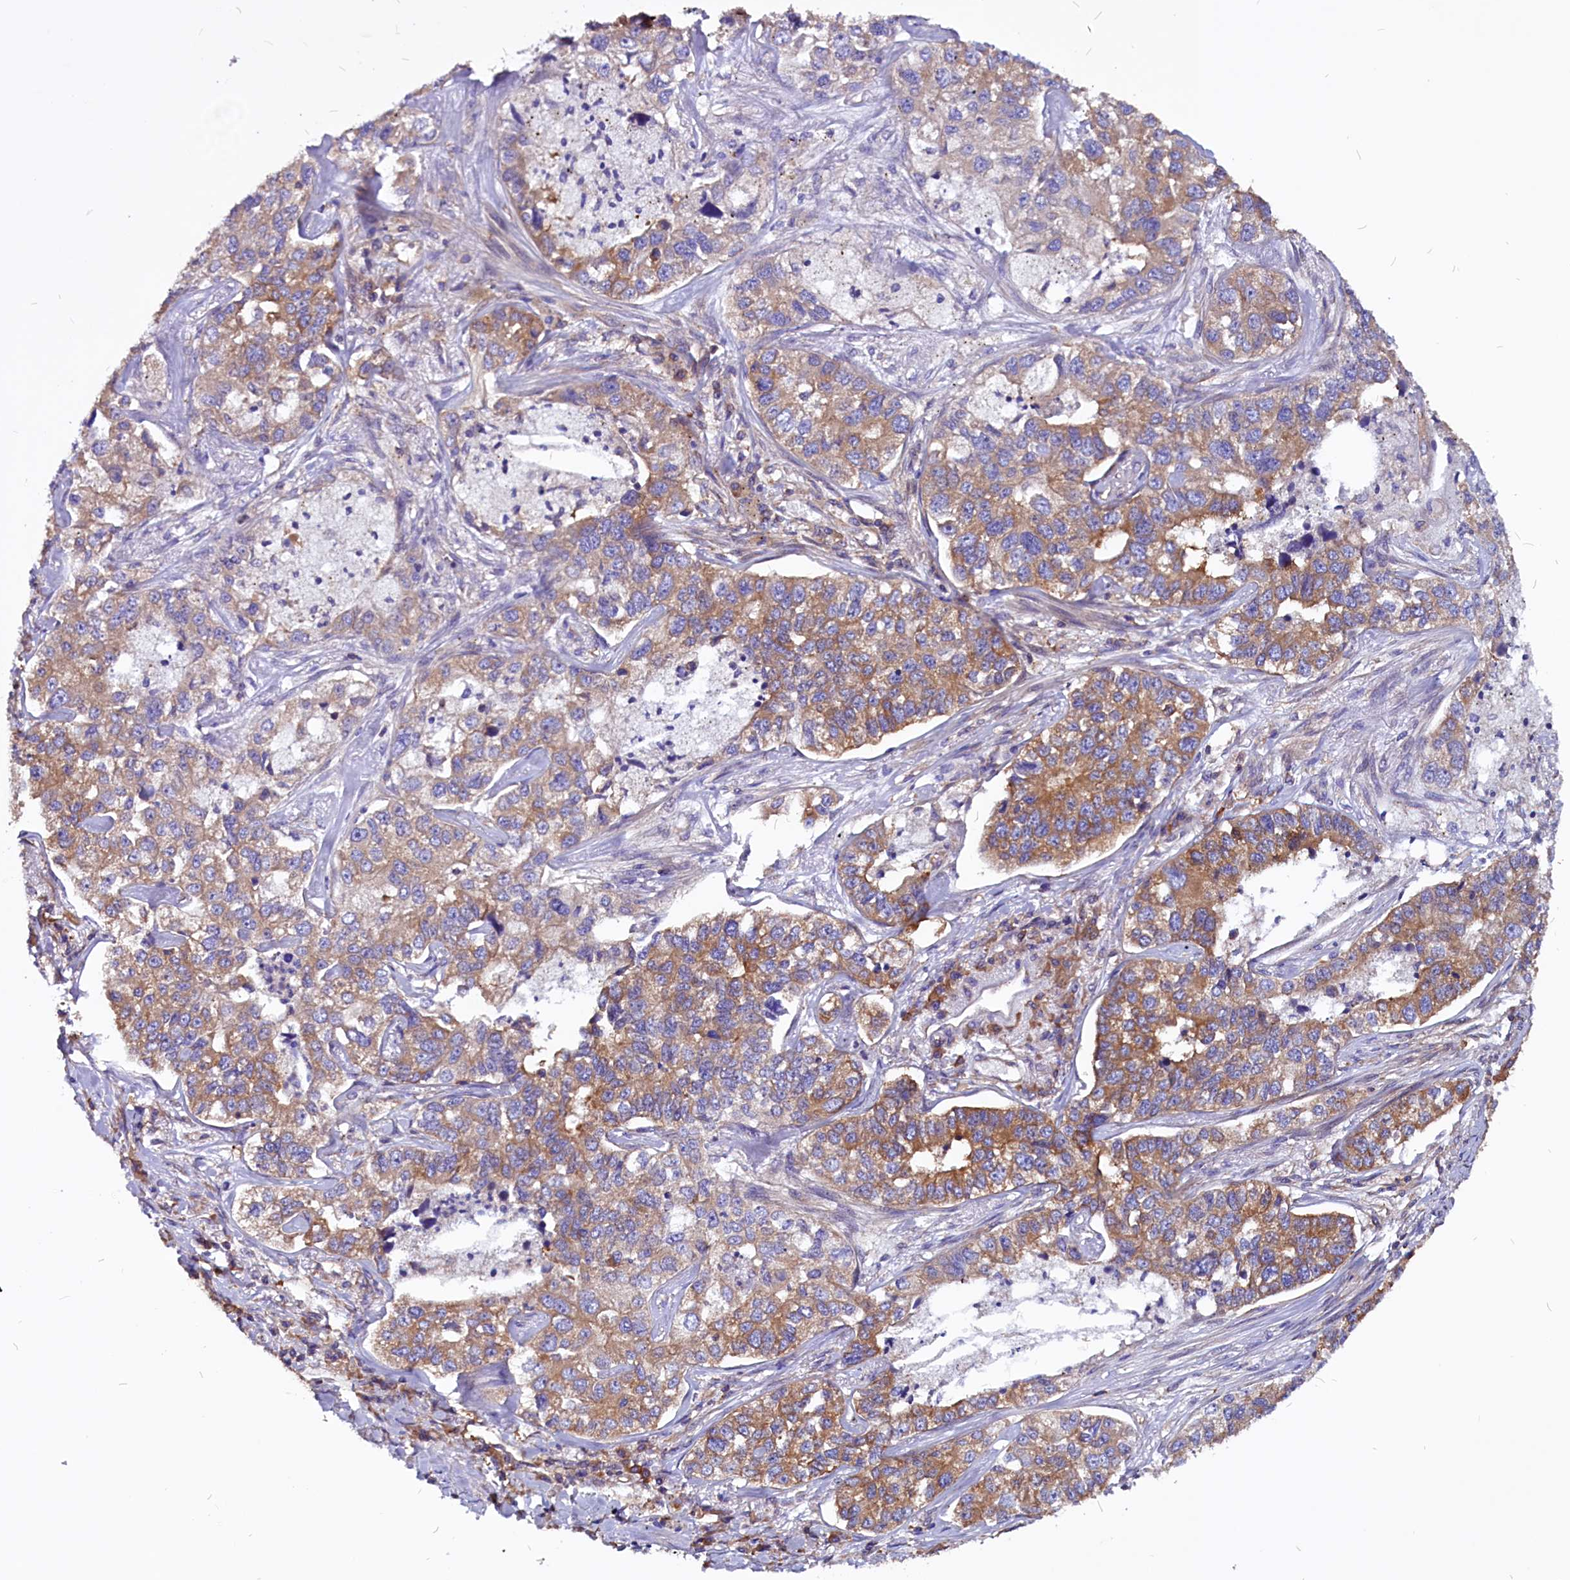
{"staining": {"intensity": "moderate", "quantity": ">75%", "location": "cytoplasmic/membranous"}, "tissue": "lung cancer", "cell_type": "Tumor cells", "image_type": "cancer", "snomed": [{"axis": "morphology", "description": "Adenocarcinoma, NOS"}, {"axis": "topography", "description": "Lung"}], "caption": "Tumor cells show moderate cytoplasmic/membranous expression in about >75% of cells in lung adenocarcinoma. The protein is shown in brown color, while the nuclei are stained blue.", "gene": "EIF3G", "patient": {"sex": "male", "age": 49}}